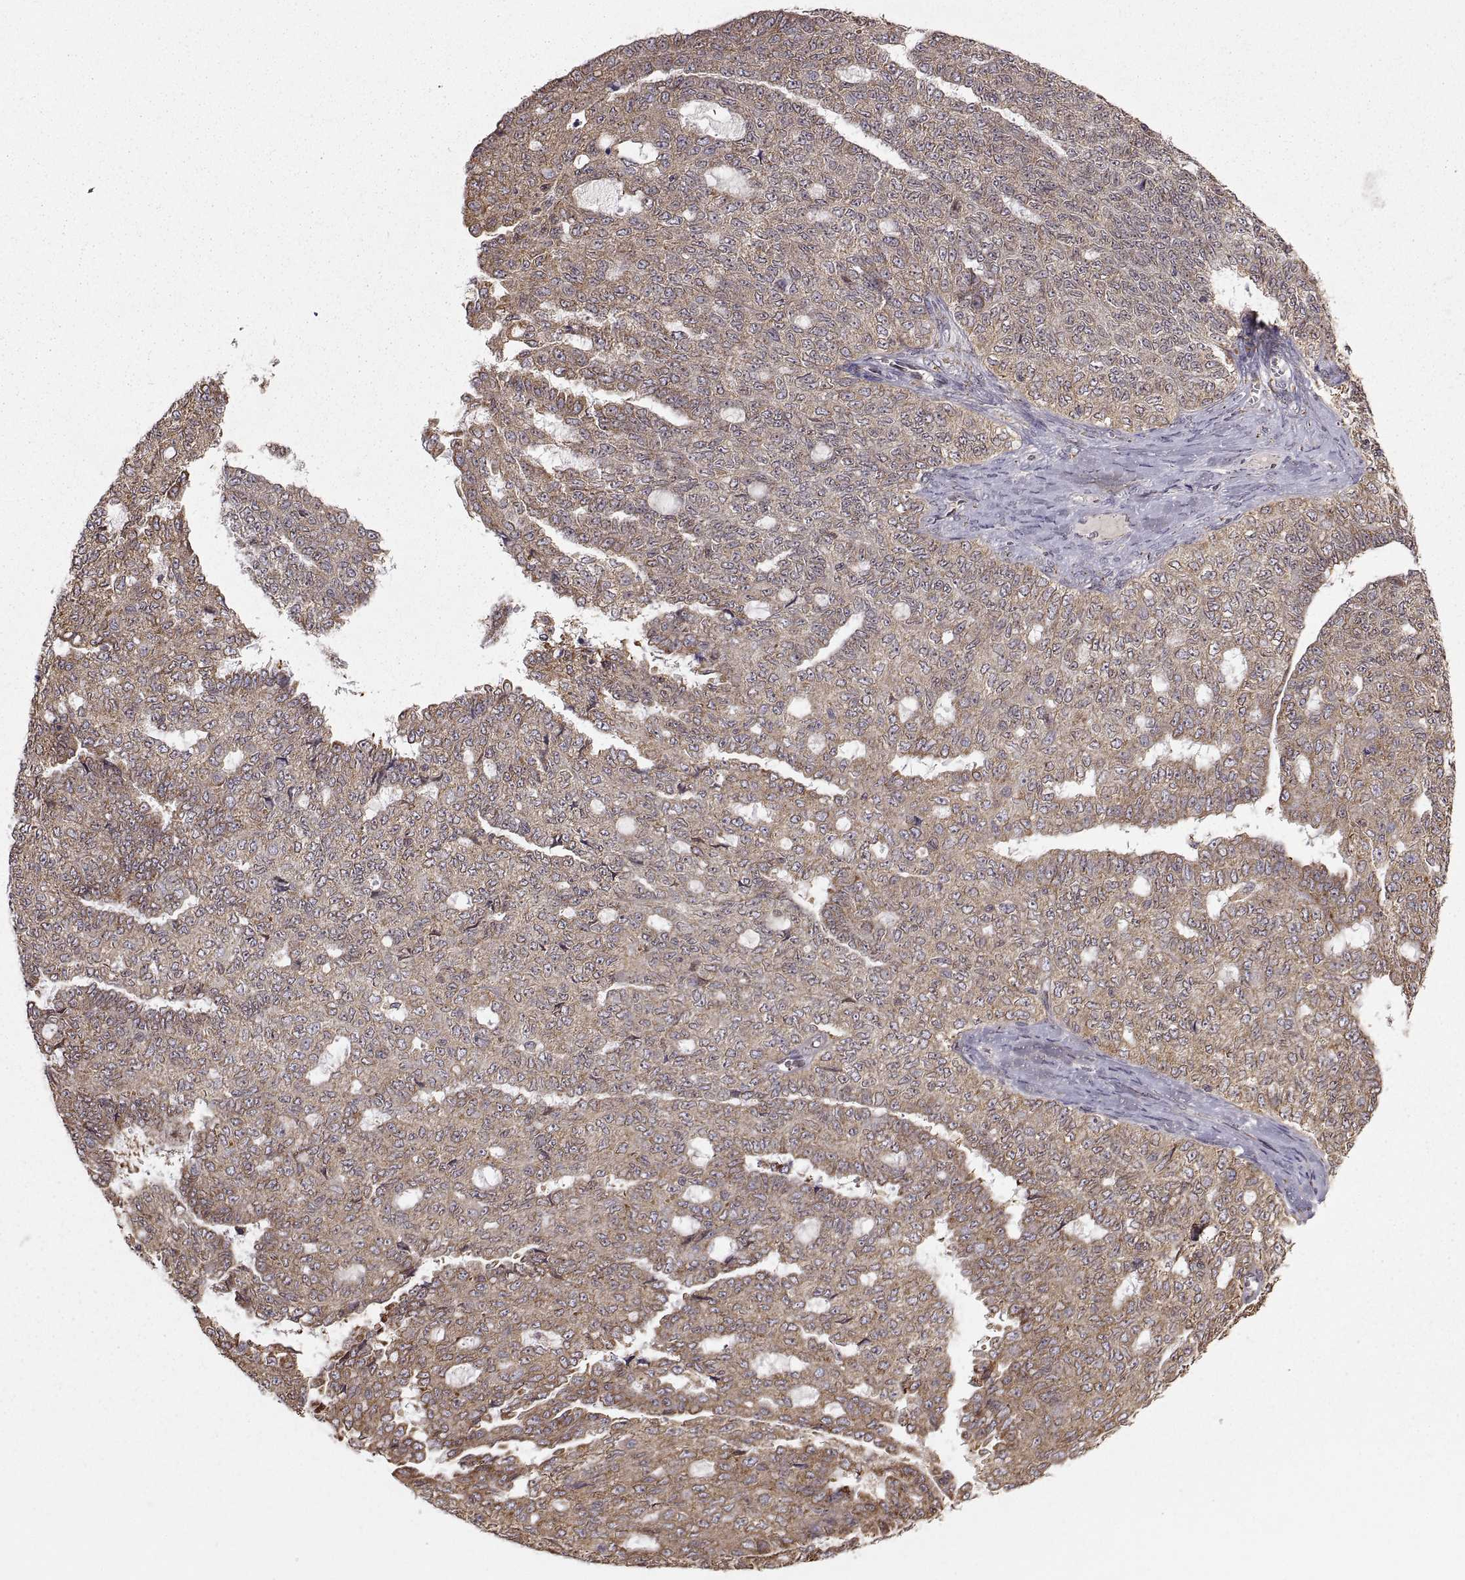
{"staining": {"intensity": "weak", "quantity": "25%-75%", "location": "cytoplasmic/membranous"}, "tissue": "ovarian cancer", "cell_type": "Tumor cells", "image_type": "cancer", "snomed": [{"axis": "morphology", "description": "Cystadenocarcinoma, serous, NOS"}, {"axis": "topography", "description": "Ovary"}], "caption": "Protein staining demonstrates weak cytoplasmic/membranous expression in about 25%-75% of tumor cells in ovarian cancer (serous cystadenocarcinoma).", "gene": "PDIA3", "patient": {"sex": "female", "age": 71}}